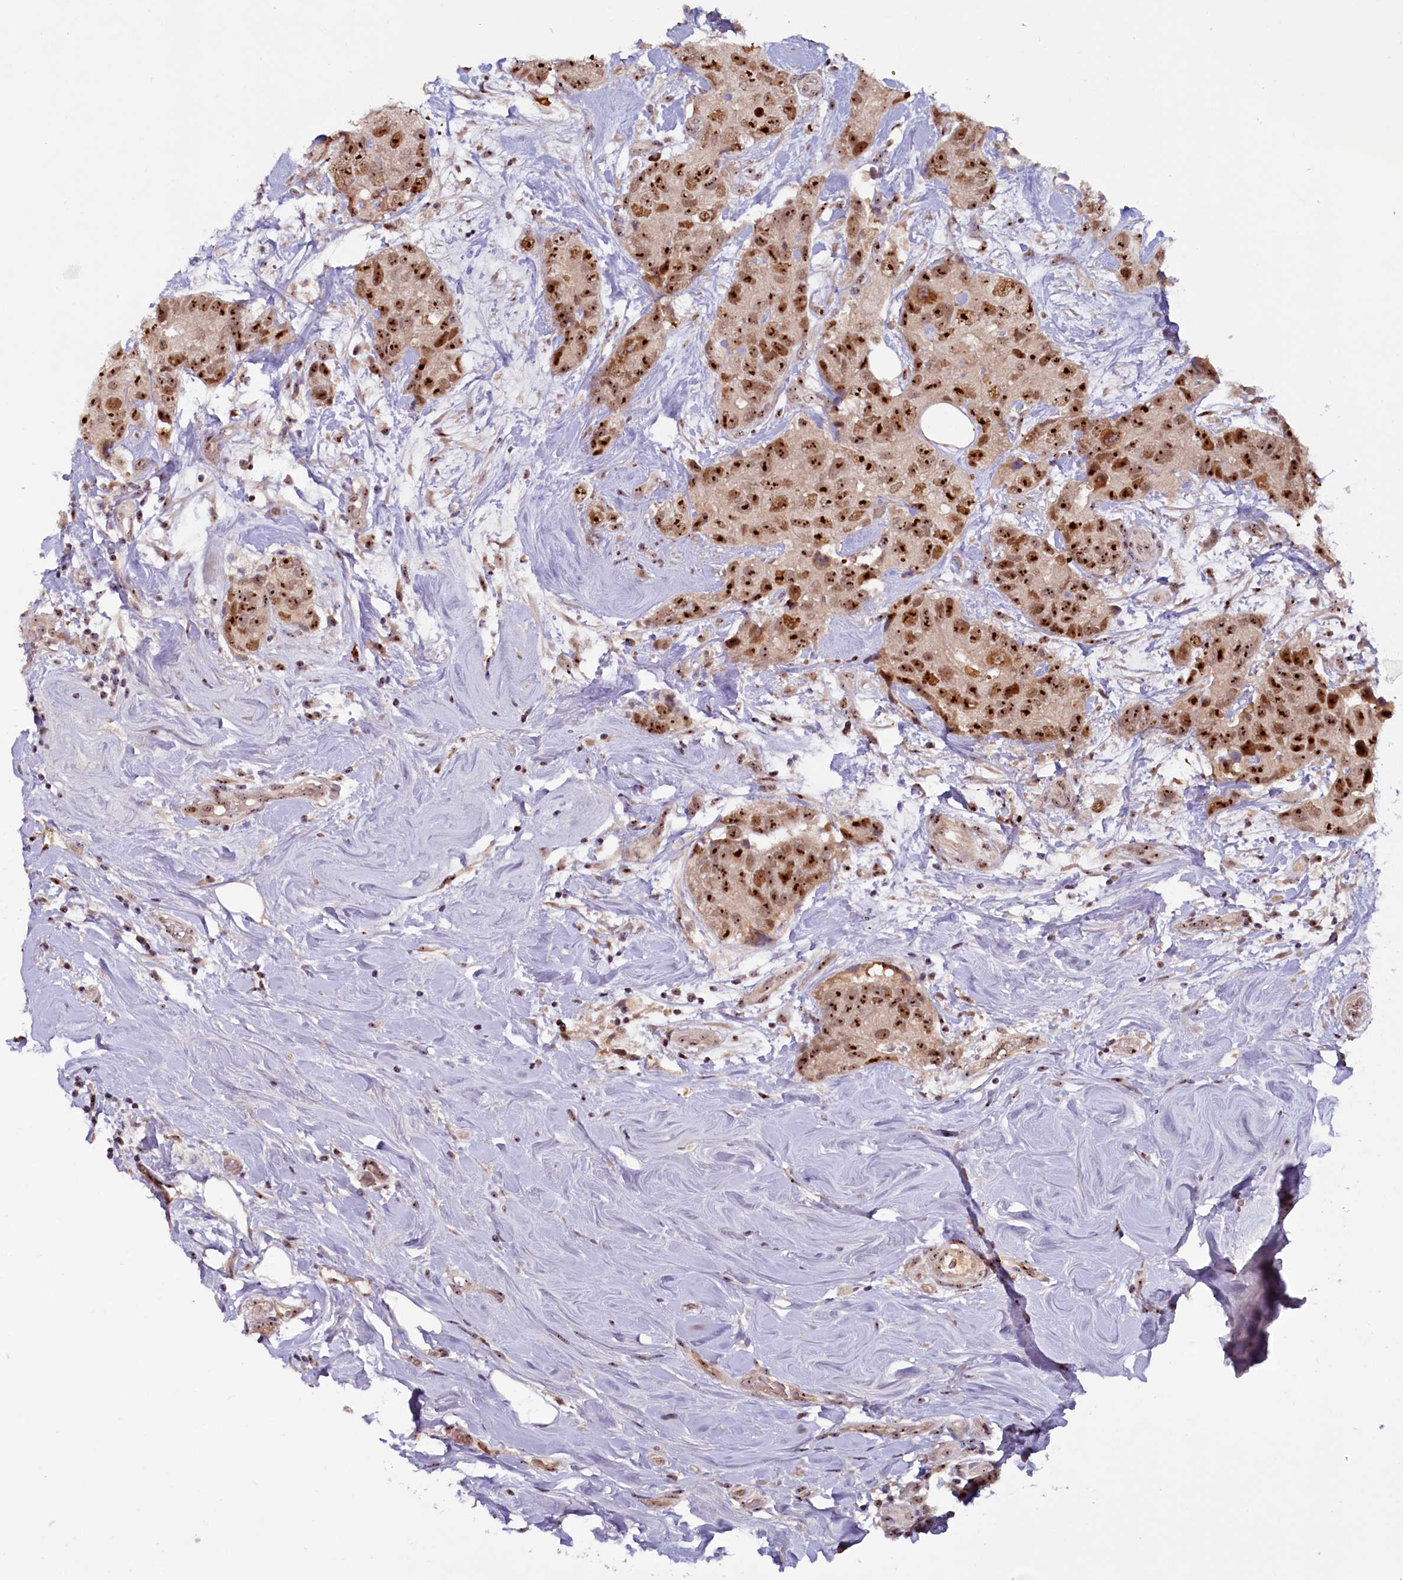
{"staining": {"intensity": "strong", "quantity": ">75%", "location": "nuclear"}, "tissue": "breast cancer", "cell_type": "Tumor cells", "image_type": "cancer", "snomed": [{"axis": "morphology", "description": "Duct carcinoma"}, {"axis": "topography", "description": "Breast"}], "caption": "Breast cancer tissue reveals strong nuclear staining in approximately >75% of tumor cells", "gene": "TCOF1", "patient": {"sex": "female", "age": 62}}